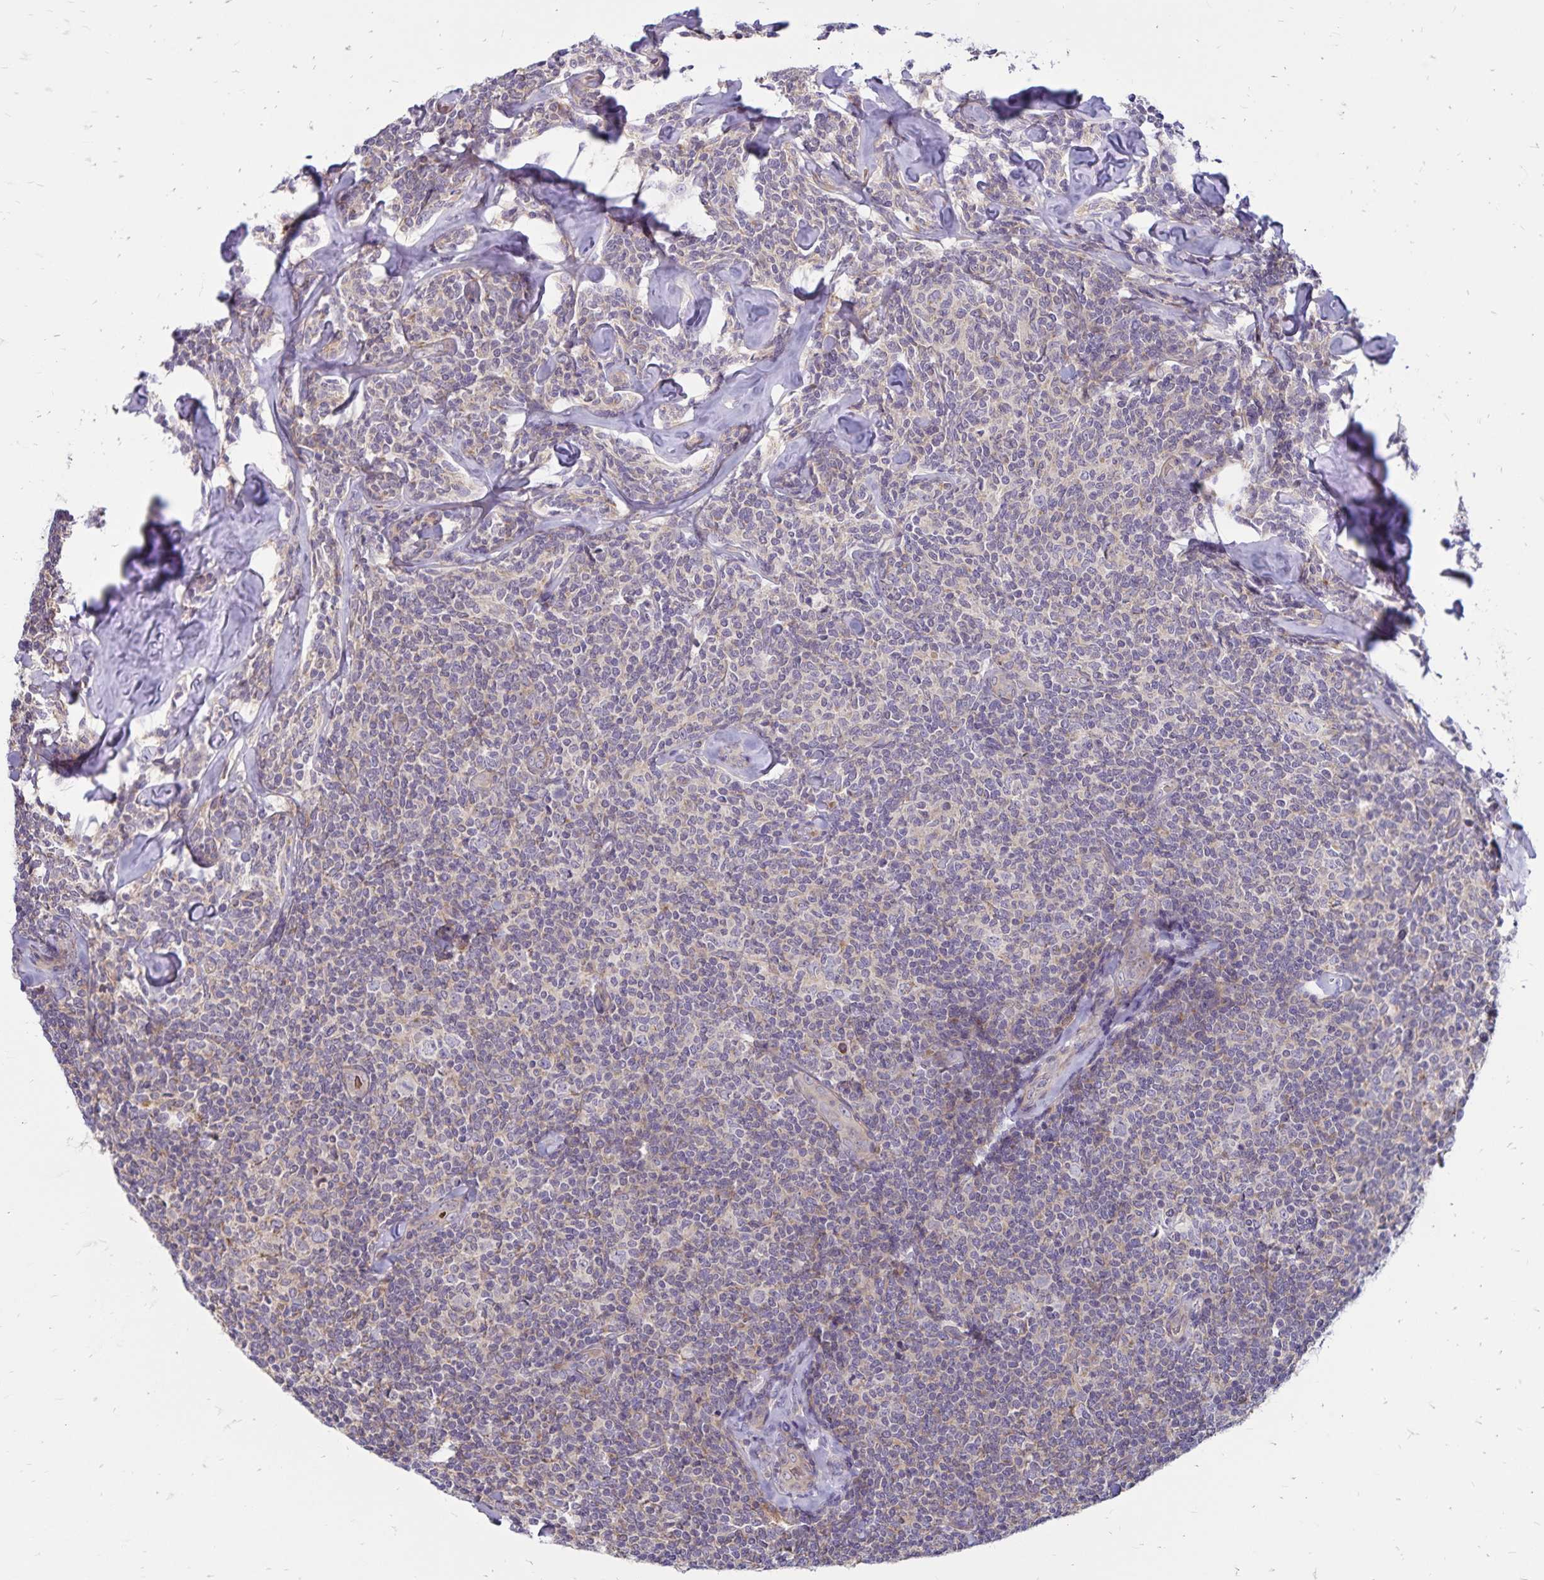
{"staining": {"intensity": "negative", "quantity": "none", "location": "none"}, "tissue": "lymphoma", "cell_type": "Tumor cells", "image_type": "cancer", "snomed": [{"axis": "morphology", "description": "Malignant lymphoma, non-Hodgkin's type, Low grade"}, {"axis": "topography", "description": "Lymph node"}], "caption": "Micrograph shows no significant protein positivity in tumor cells of lymphoma.", "gene": "FSD1", "patient": {"sex": "female", "age": 56}}